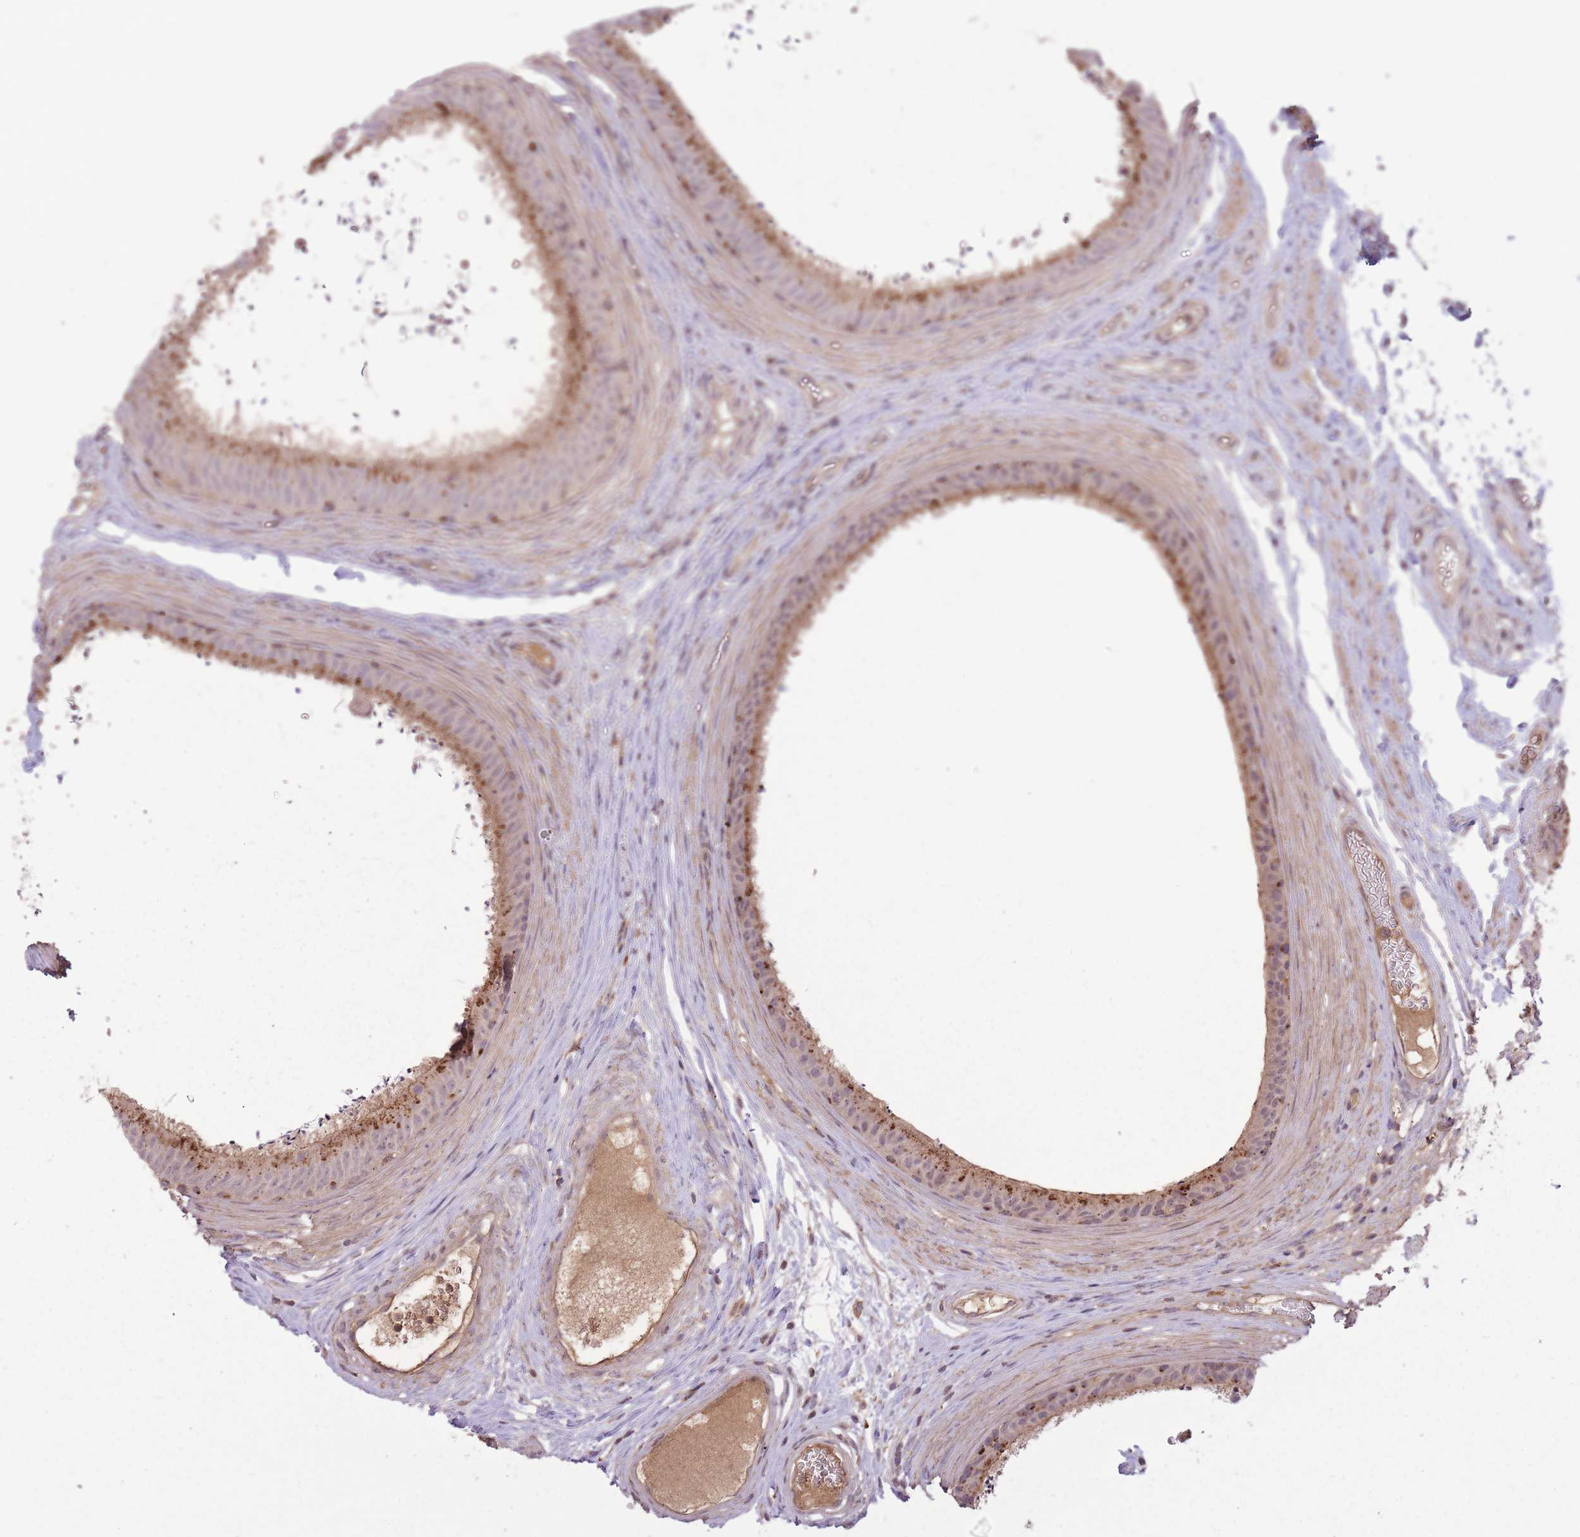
{"staining": {"intensity": "moderate", "quantity": "25%-75%", "location": "cytoplasmic/membranous"}, "tissue": "epididymis", "cell_type": "Glandular cells", "image_type": "normal", "snomed": [{"axis": "morphology", "description": "Normal tissue, NOS"}, {"axis": "topography", "description": "Testis"}, {"axis": "topography", "description": "Epididymis"}], "caption": "Epididymis was stained to show a protein in brown. There is medium levels of moderate cytoplasmic/membranous staining in approximately 25%-75% of glandular cells.", "gene": "POLR3F", "patient": {"sex": "male", "age": 41}}